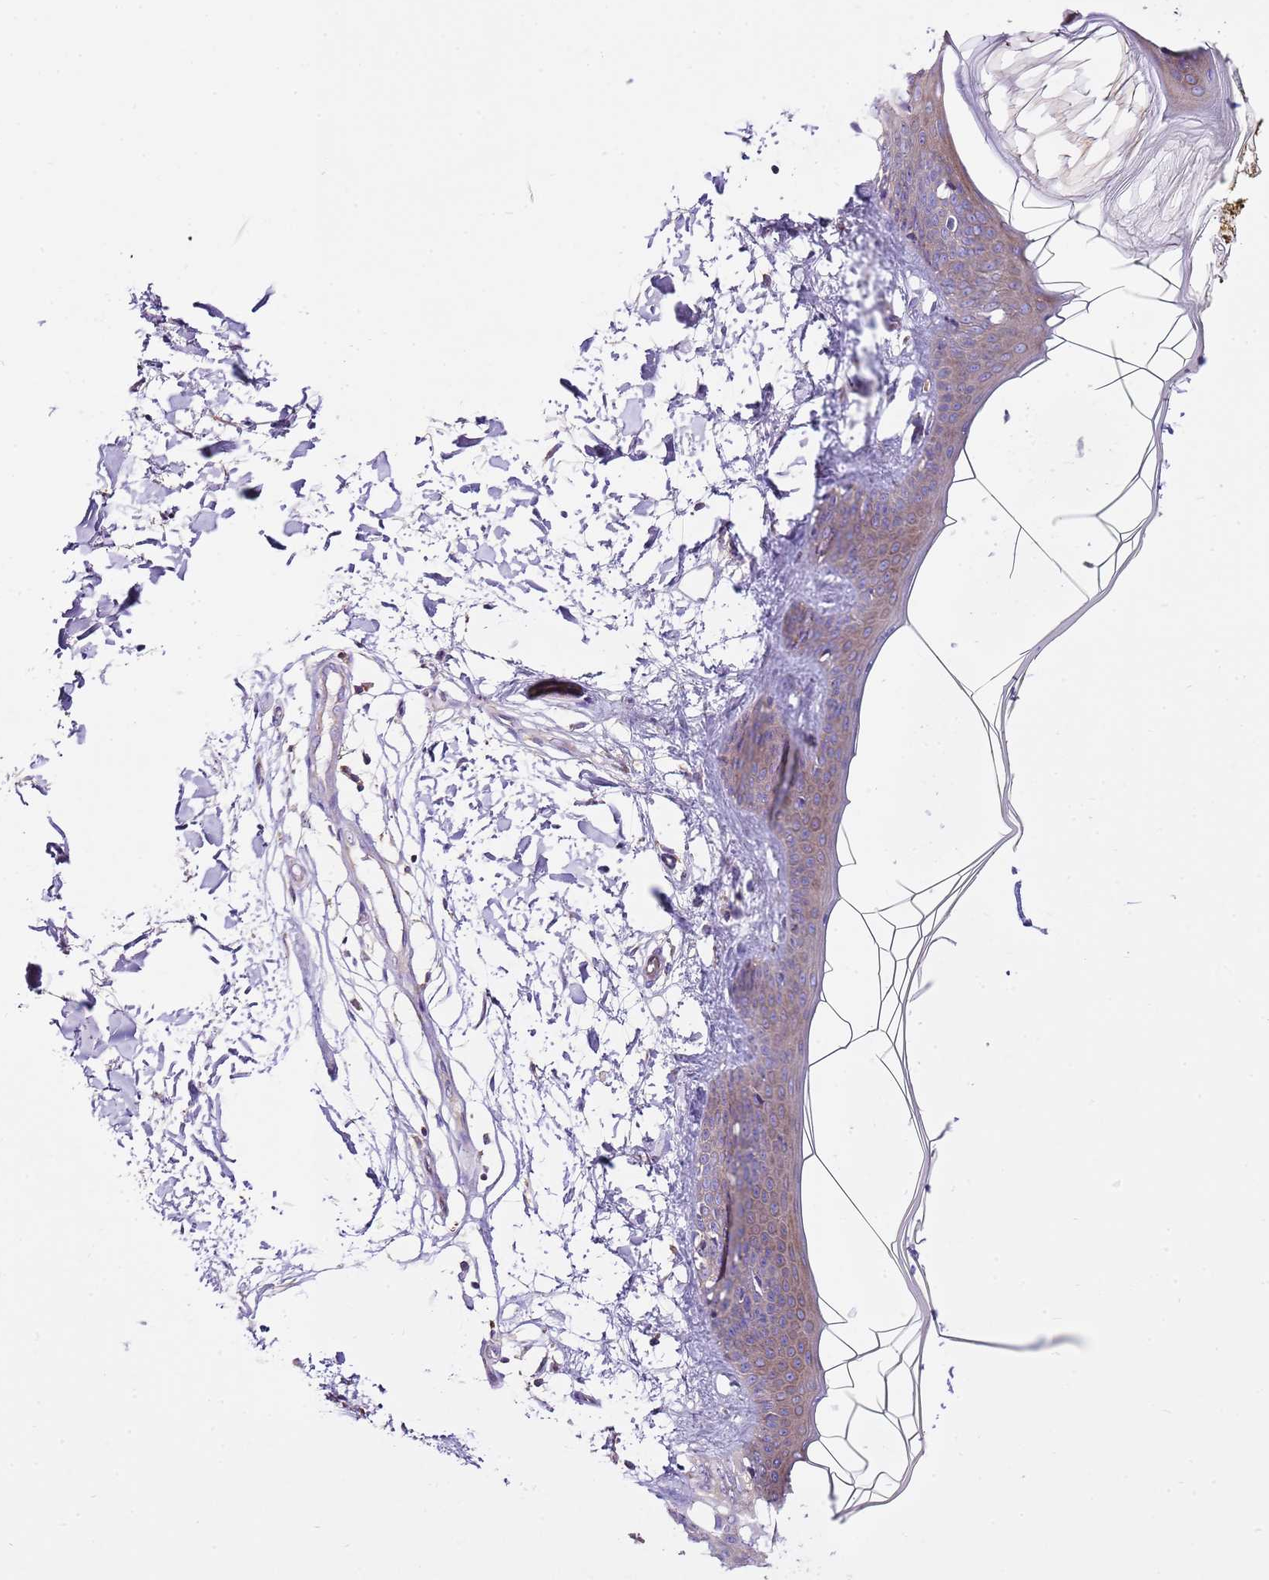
{"staining": {"intensity": "moderate", "quantity": "<25%", "location": "cytoplasmic/membranous"}, "tissue": "skin", "cell_type": "Fibroblasts", "image_type": "normal", "snomed": [{"axis": "morphology", "description": "Normal tissue, NOS"}, {"axis": "topography", "description": "Skin"}], "caption": "The photomicrograph reveals immunohistochemical staining of unremarkable skin. There is moderate cytoplasmic/membranous expression is seen in about <25% of fibroblasts.", "gene": "RPS10", "patient": {"sex": "female", "age": 34}}